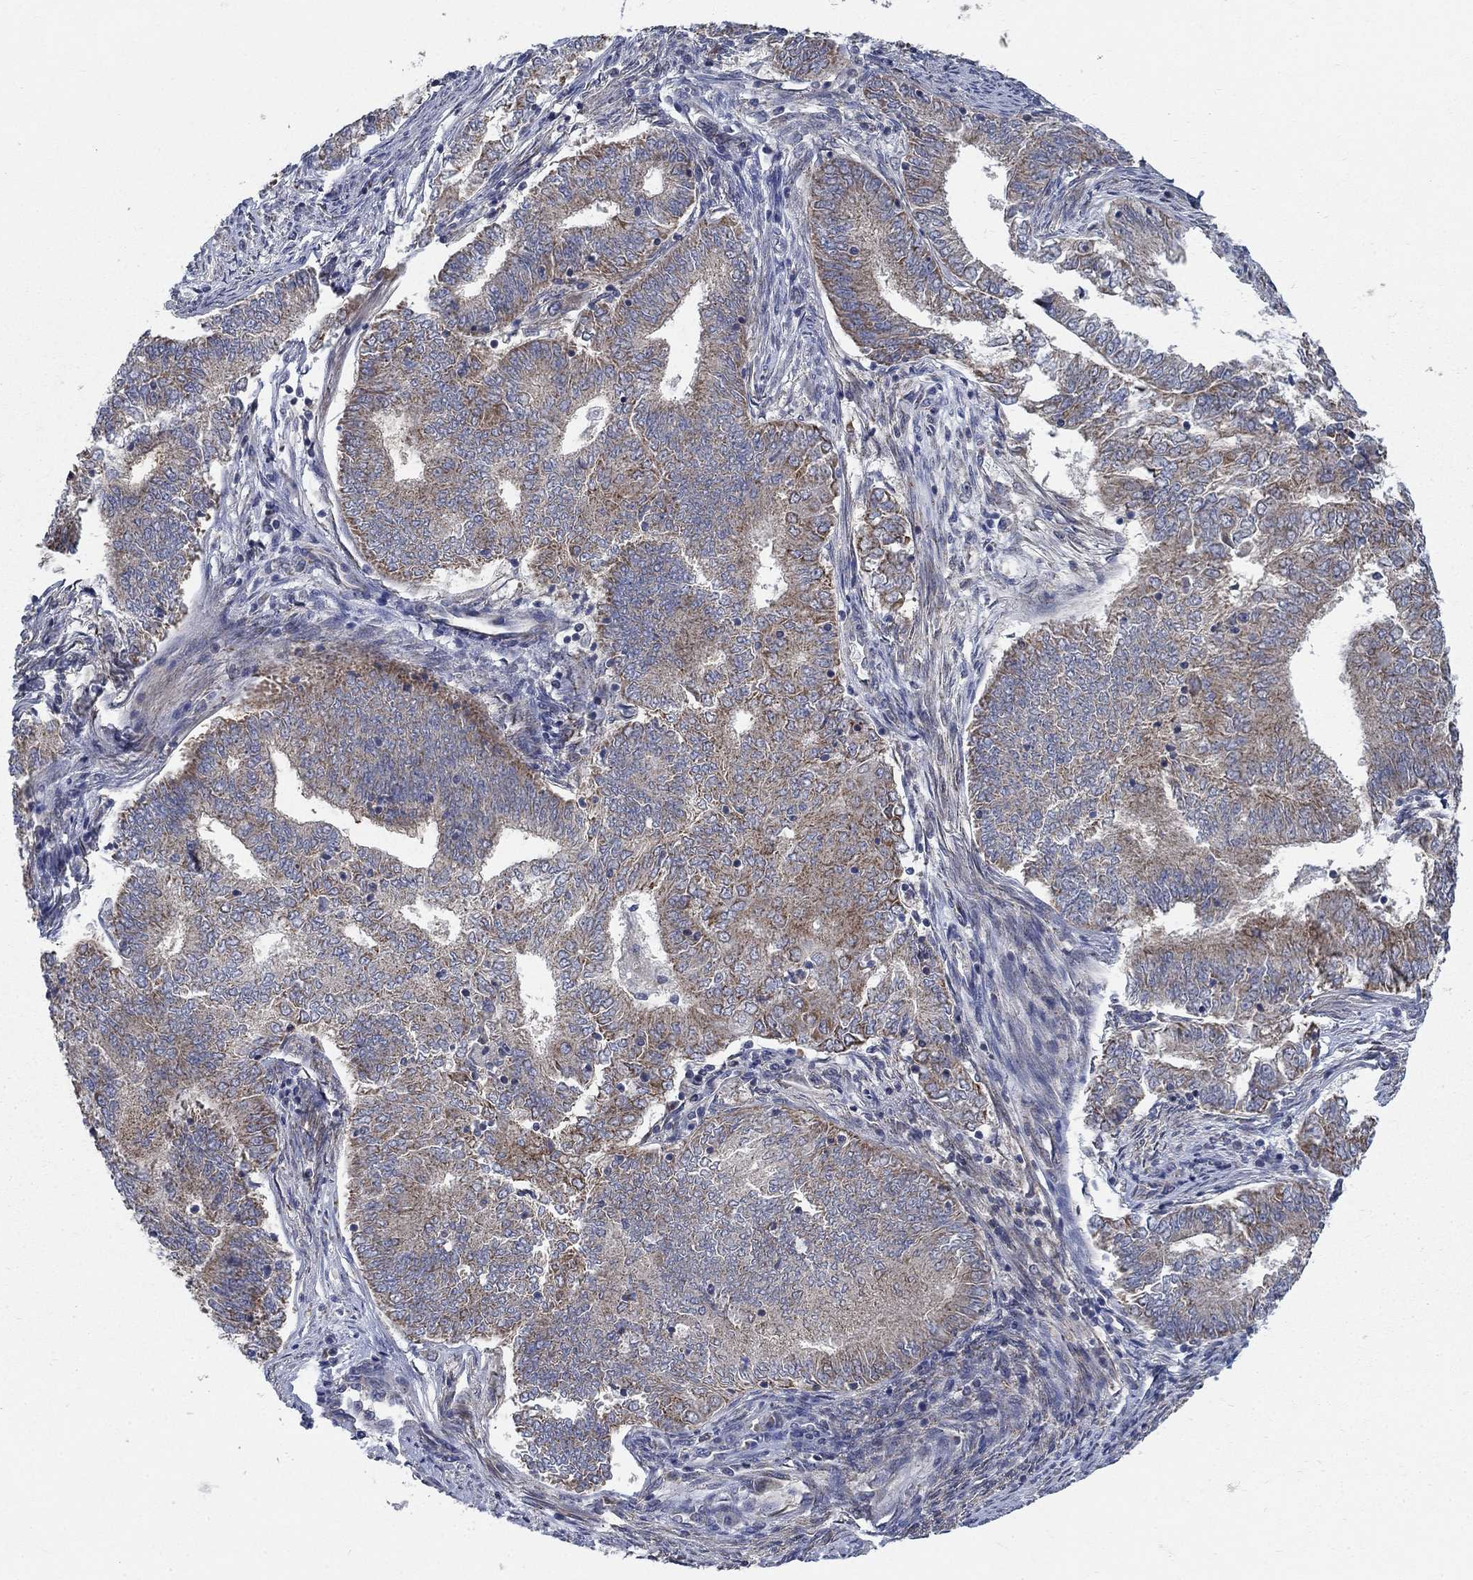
{"staining": {"intensity": "moderate", "quantity": "25%-75%", "location": "cytoplasmic/membranous"}, "tissue": "endometrial cancer", "cell_type": "Tumor cells", "image_type": "cancer", "snomed": [{"axis": "morphology", "description": "Adenocarcinoma, NOS"}, {"axis": "topography", "description": "Endometrium"}], "caption": "Approximately 25%-75% of tumor cells in adenocarcinoma (endometrial) demonstrate moderate cytoplasmic/membranous protein expression as visualized by brown immunohistochemical staining.", "gene": "NME7", "patient": {"sex": "female", "age": 62}}